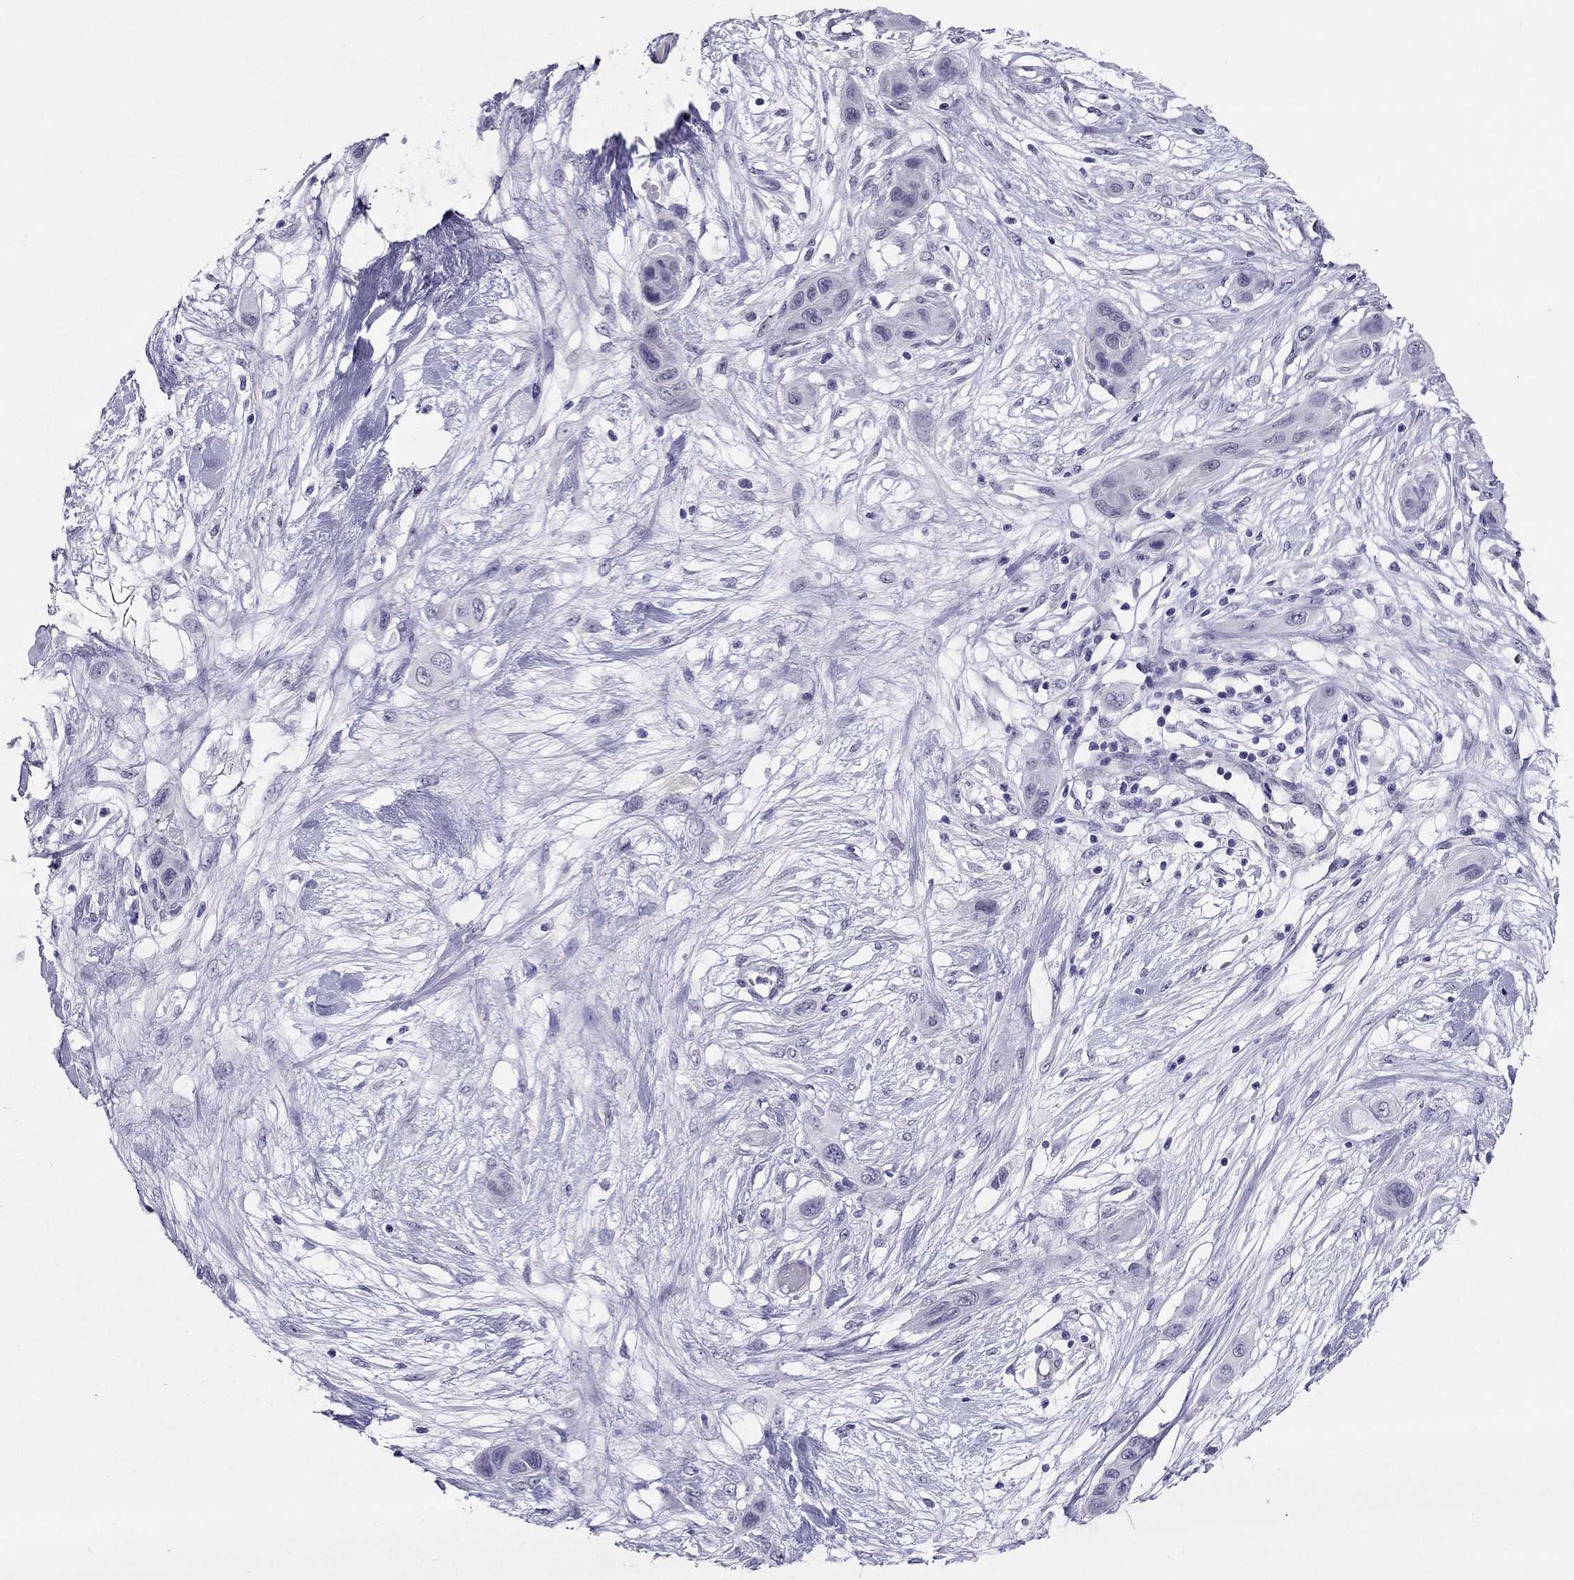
{"staining": {"intensity": "negative", "quantity": "none", "location": "none"}, "tissue": "skin cancer", "cell_type": "Tumor cells", "image_type": "cancer", "snomed": [{"axis": "morphology", "description": "Squamous cell carcinoma, NOS"}, {"axis": "topography", "description": "Skin"}], "caption": "High power microscopy image of an IHC photomicrograph of skin cancer, revealing no significant staining in tumor cells.", "gene": "CROCC2", "patient": {"sex": "male", "age": 79}}